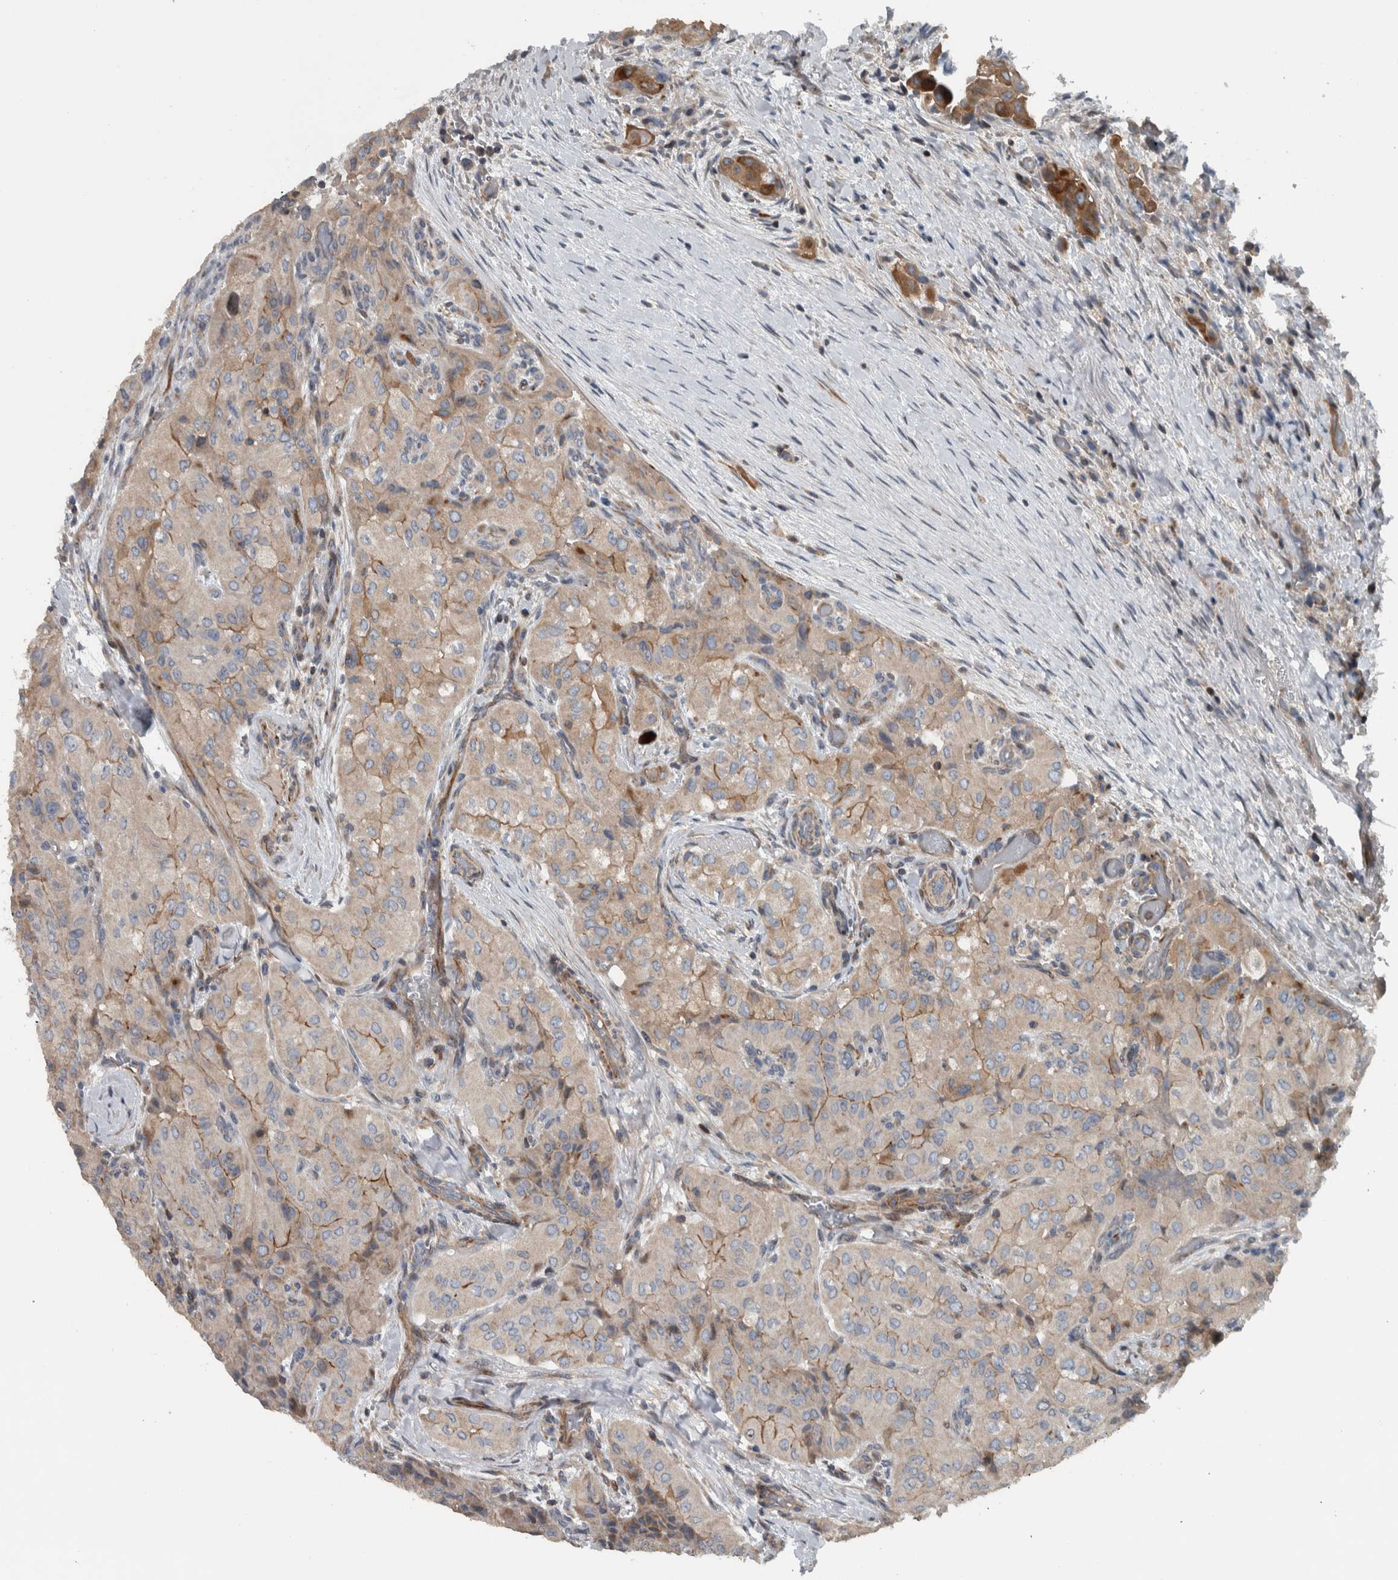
{"staining": {"intensity": "weak", "quantity": ">75%", "location": "cytoplasmic/membranous"}, "tissue": "thyroid cancer", "cell_type": "Tumor cells", "image_type": "cancer", "snomed": [{"axis": "morphology", "description": "Papillary adenocarcinoma, NOS"}, {"axis": "topography", "description": "Thyroid gland"}], "caption": "This histopathology image demonstrates immunohistochemistry staining of thyroid cancer, with low weak cytoplasmic/membranous positivity in about >75% of tumor cells.", "gene": "BAIAP2L1", "patient": {"sex": "female", "age": 59}}